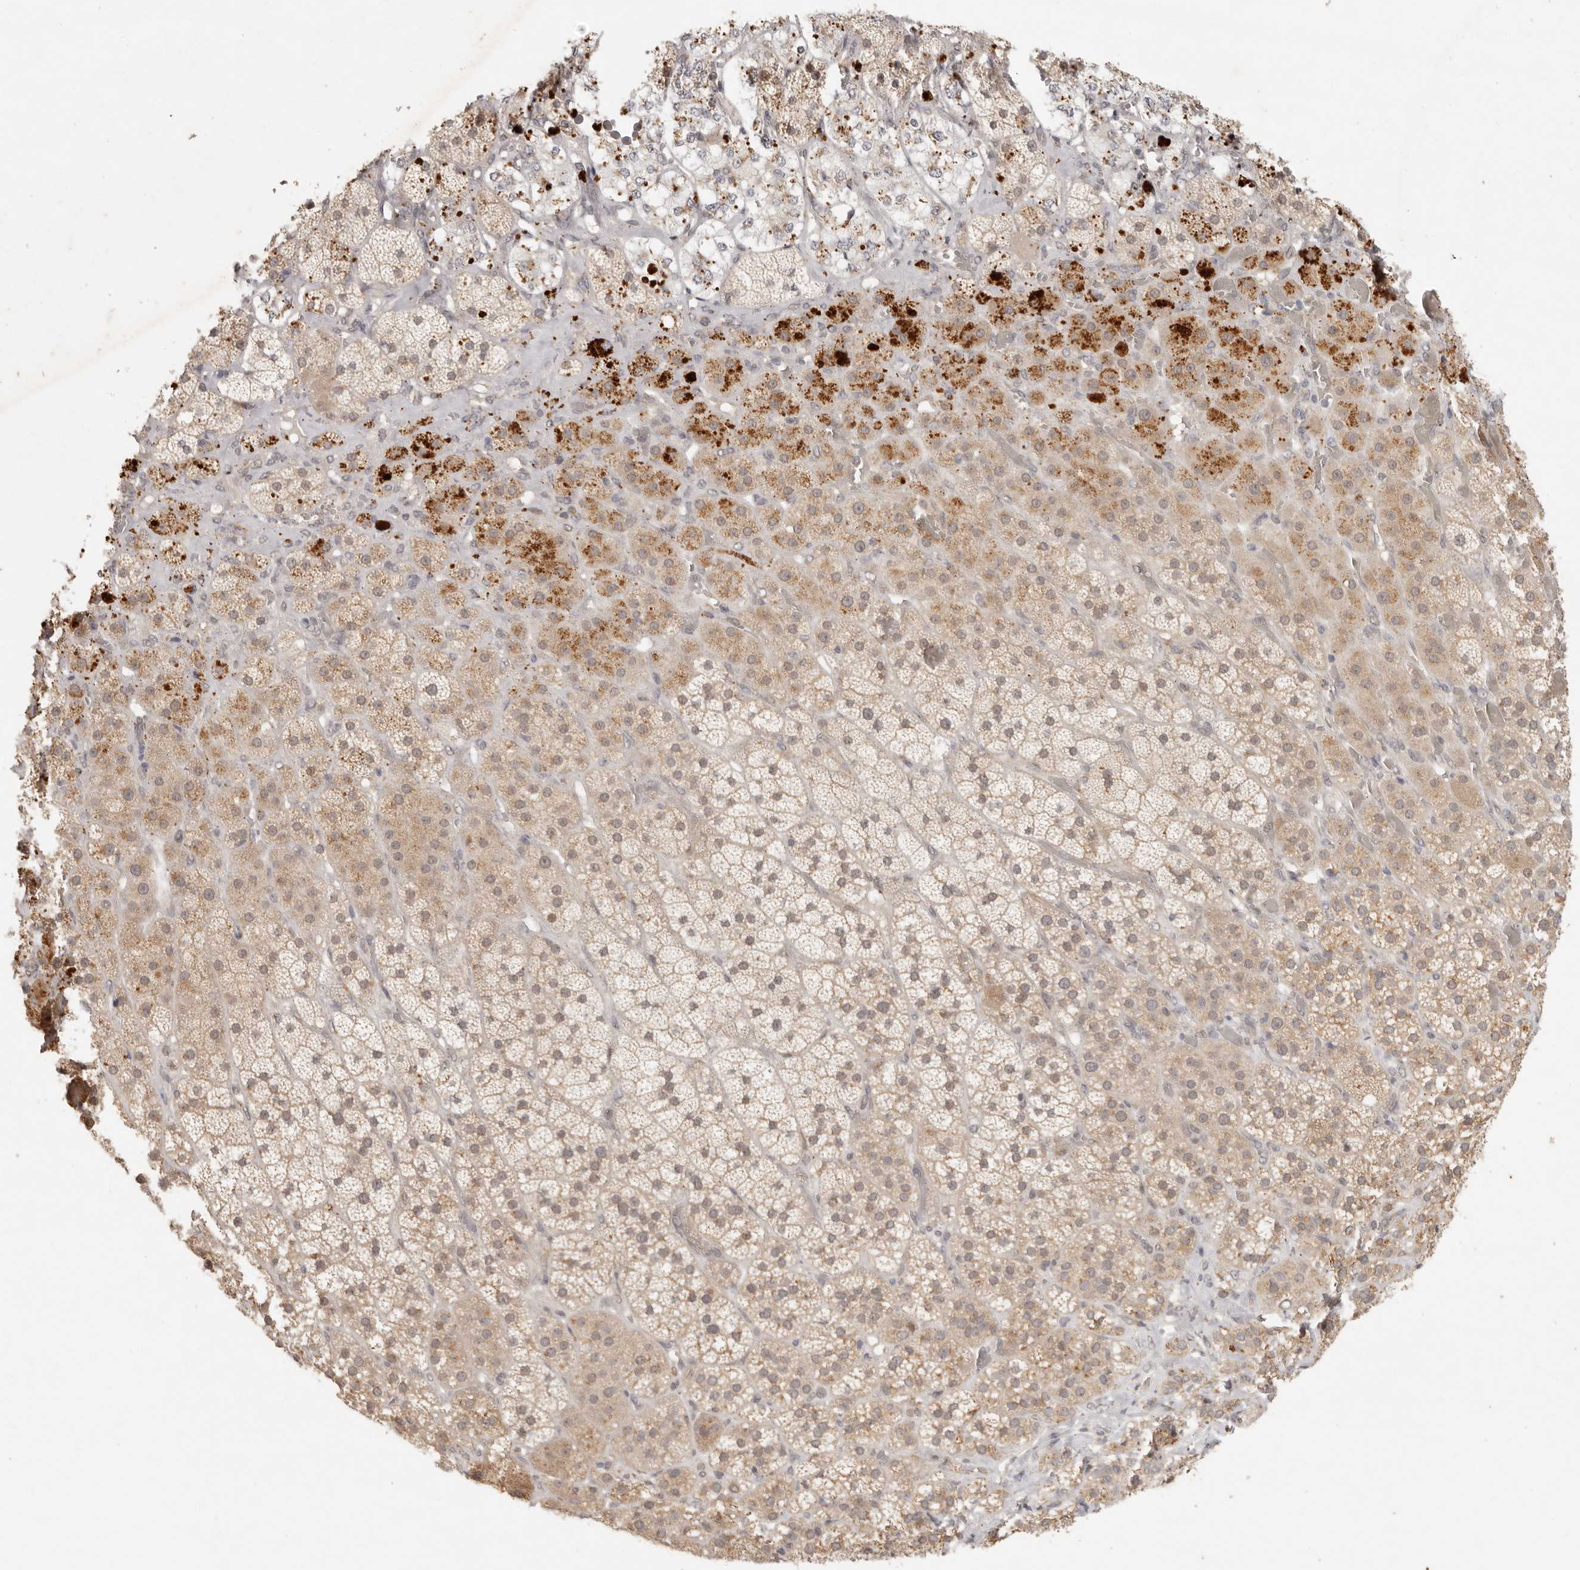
{"staining": {"intensity": "moderate", "quantity": ">75%", "location": "cytoplasmic/membranous,nuclear"}, "tissue": "adrenal gland", "cell_type": "Glandular cells", "image_type": "normal", "snomed": [{"axis": "morphology", "description": "Normal tissue, NOS"}, {"axis": "topography", "description": "Adrenal gland"}], "caption": "Immunohistochemistry (IHC) histopathology image of benign adrenal gland: human adrenal gland stained using IHC shows medium levels of moderate protein expression localized specifically in the cytoplasmic/membranous,nuclear of glandular cells, appearing as a cytoplasmic/membranous,nuclear brown color.", "gene": "LRRC75A", "patient": {"sex": "male", "age": 57}}